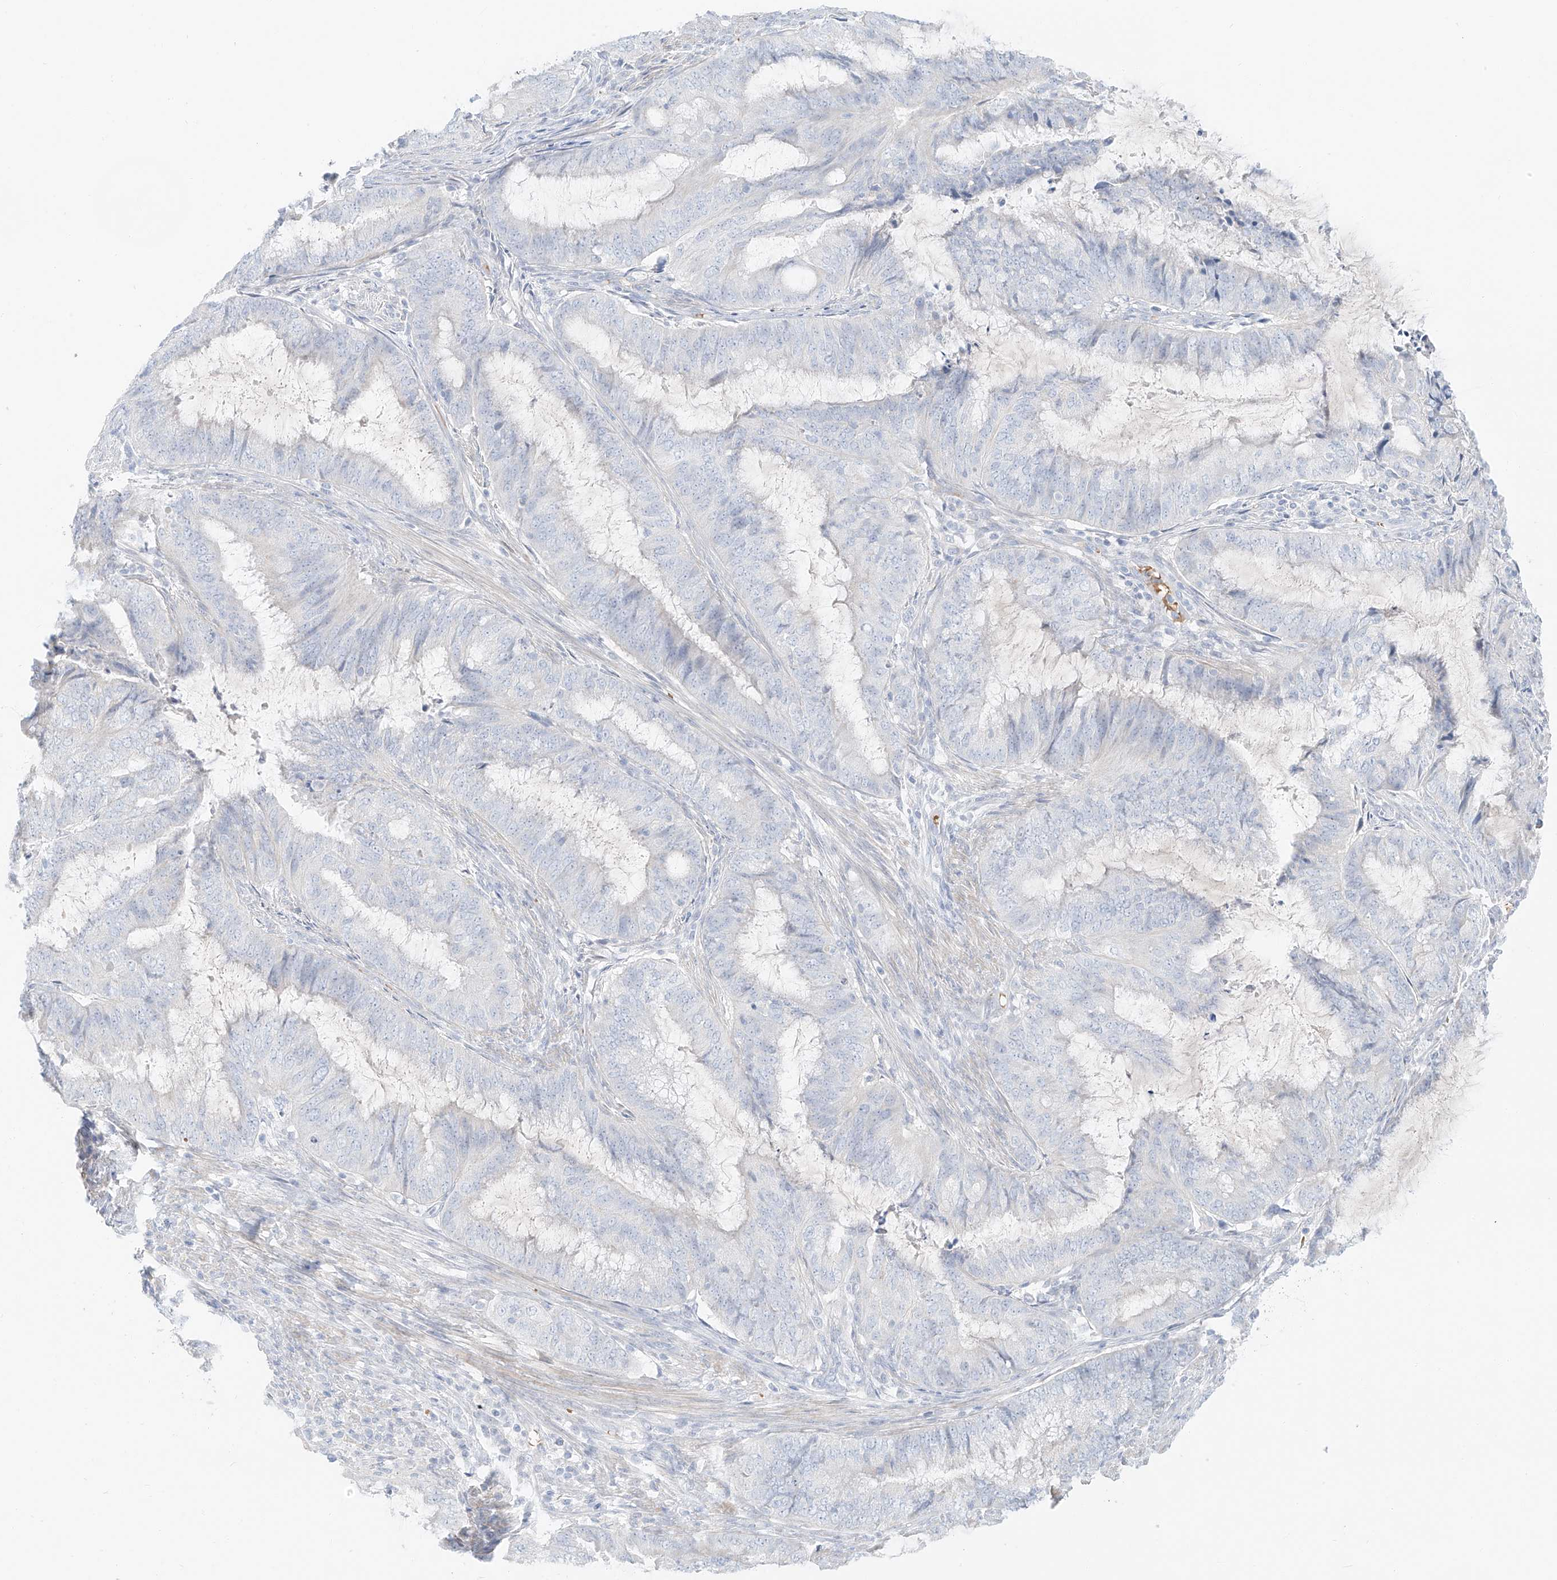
{"staining": {"intensity": "negative", "quantity": "none", "location": "none"}, "tissue": "endometrial cancer", "cell_type": "Tumor cells", "image_type": "cancer", "snomed": [{"axis": "morphology", "description": "Adenocarcinoma, NOS"}, {"axis": "topography", "description": "Endometrium"}], "caption": "Immunohistochemical staining of human endometrial adenocarcinoma exhibits no significant positivity in tumor cells.", "gene": "PGC", "patient": {"sex": "female", "age": 51}}